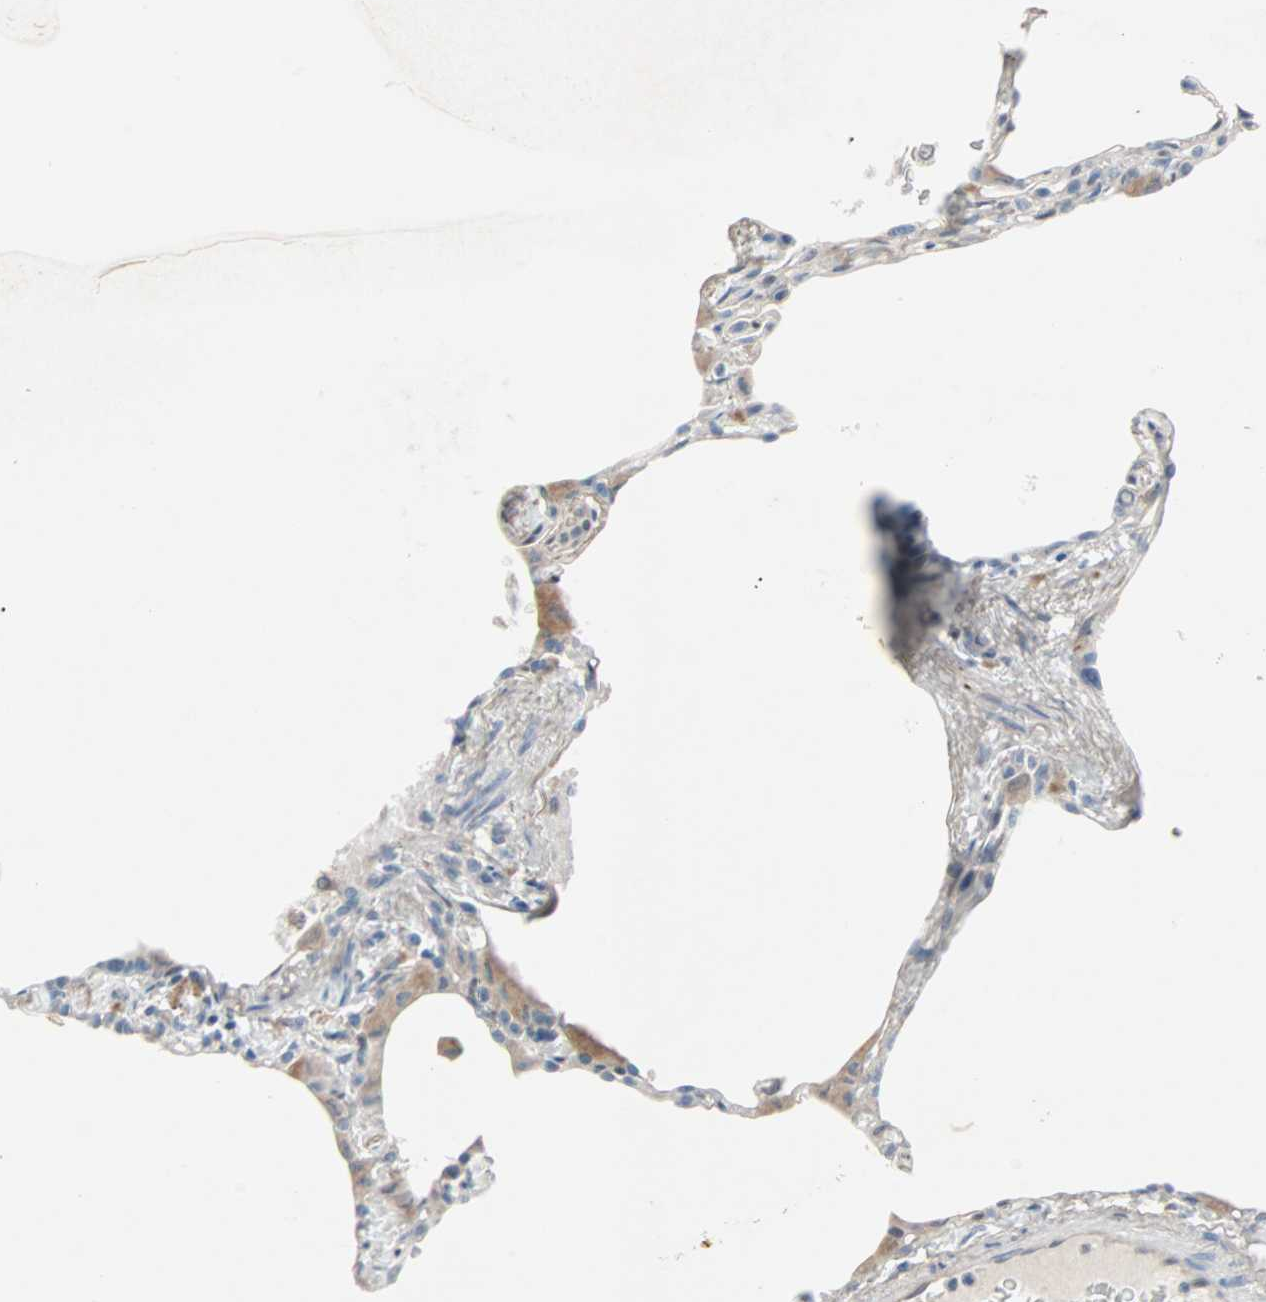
{"staining": {"intensity": "negative", "quantity": "none", "location": "none"}, "tissue": "lung", "cell_type": "Alveolar cells", "image_type": "normal", "snomed": [{"axis": "morphology", "description": "Normal tissue, NOS"}, {"axis": "topography", "description": "Lung"}], "caption": "A photomicrograph of lung stained for a protein displays no brown staining in alveolar cells. The staining was performed using DAB to visualize the protein expression in brown, while the nuclei were stained in blue with hematoxylin (Magnification: 20x).", "gene": "CAND2", "patient": {"sex": "female", "age": 49}}